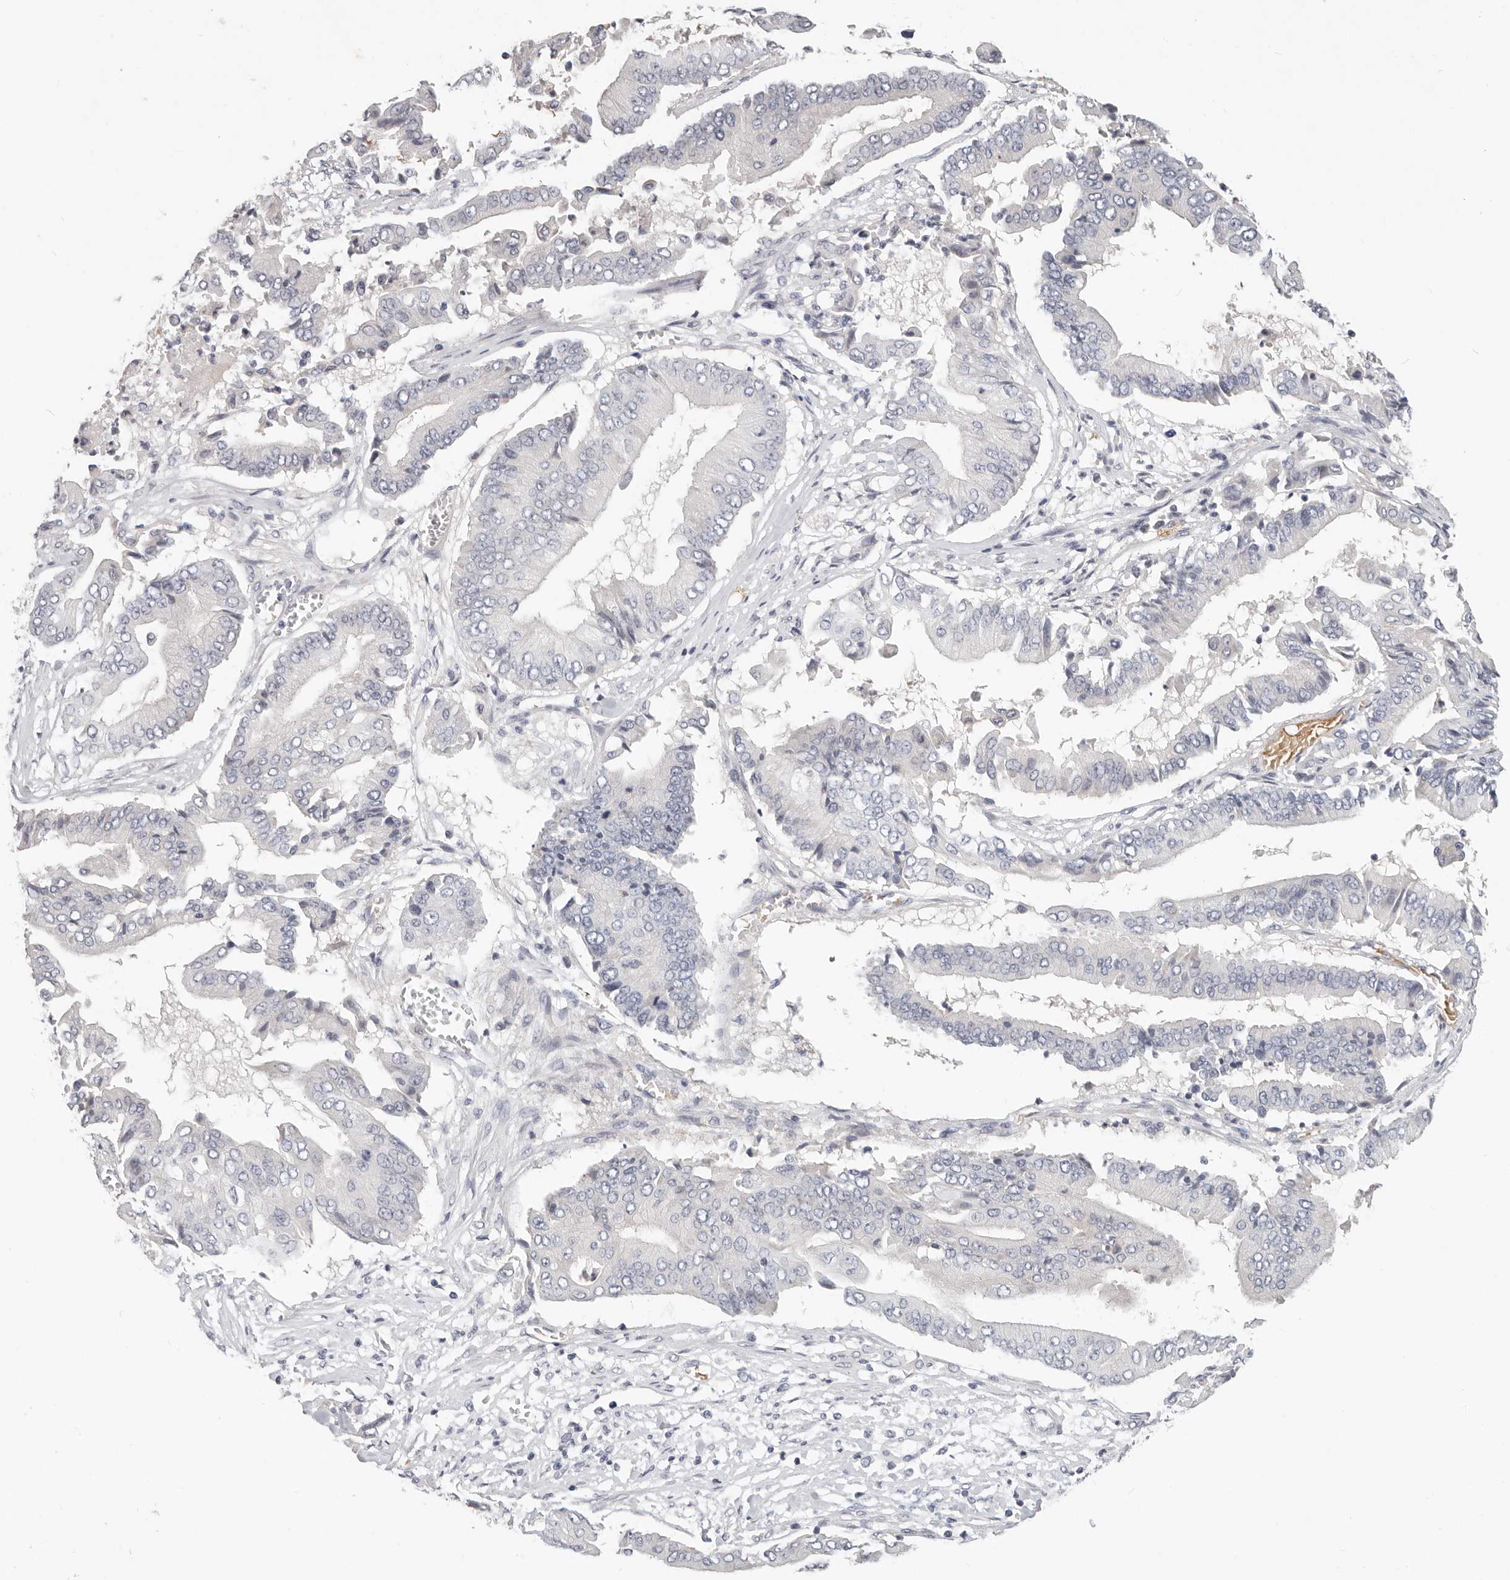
{"staining": {"intensity": "negative", "quantity": "none", "location": "none"}, "tissue": "pancreatic cancer", "cell_type": "Tumor cells", "image_type": "cancer", "snomed": [{"axis": "morphology", "description": "Adenocarcinoma, NOS"}, {"axis": "topography", "description": "Pancreas"}], "caption": "This is an immunohistochemistry (IHC) histopathology image of pancreatic cancer (adenocarcinoma). There is no staining in tumor cells.", "gene": "TMEM63B", "patient": {"sex": "female", "age": 77}}